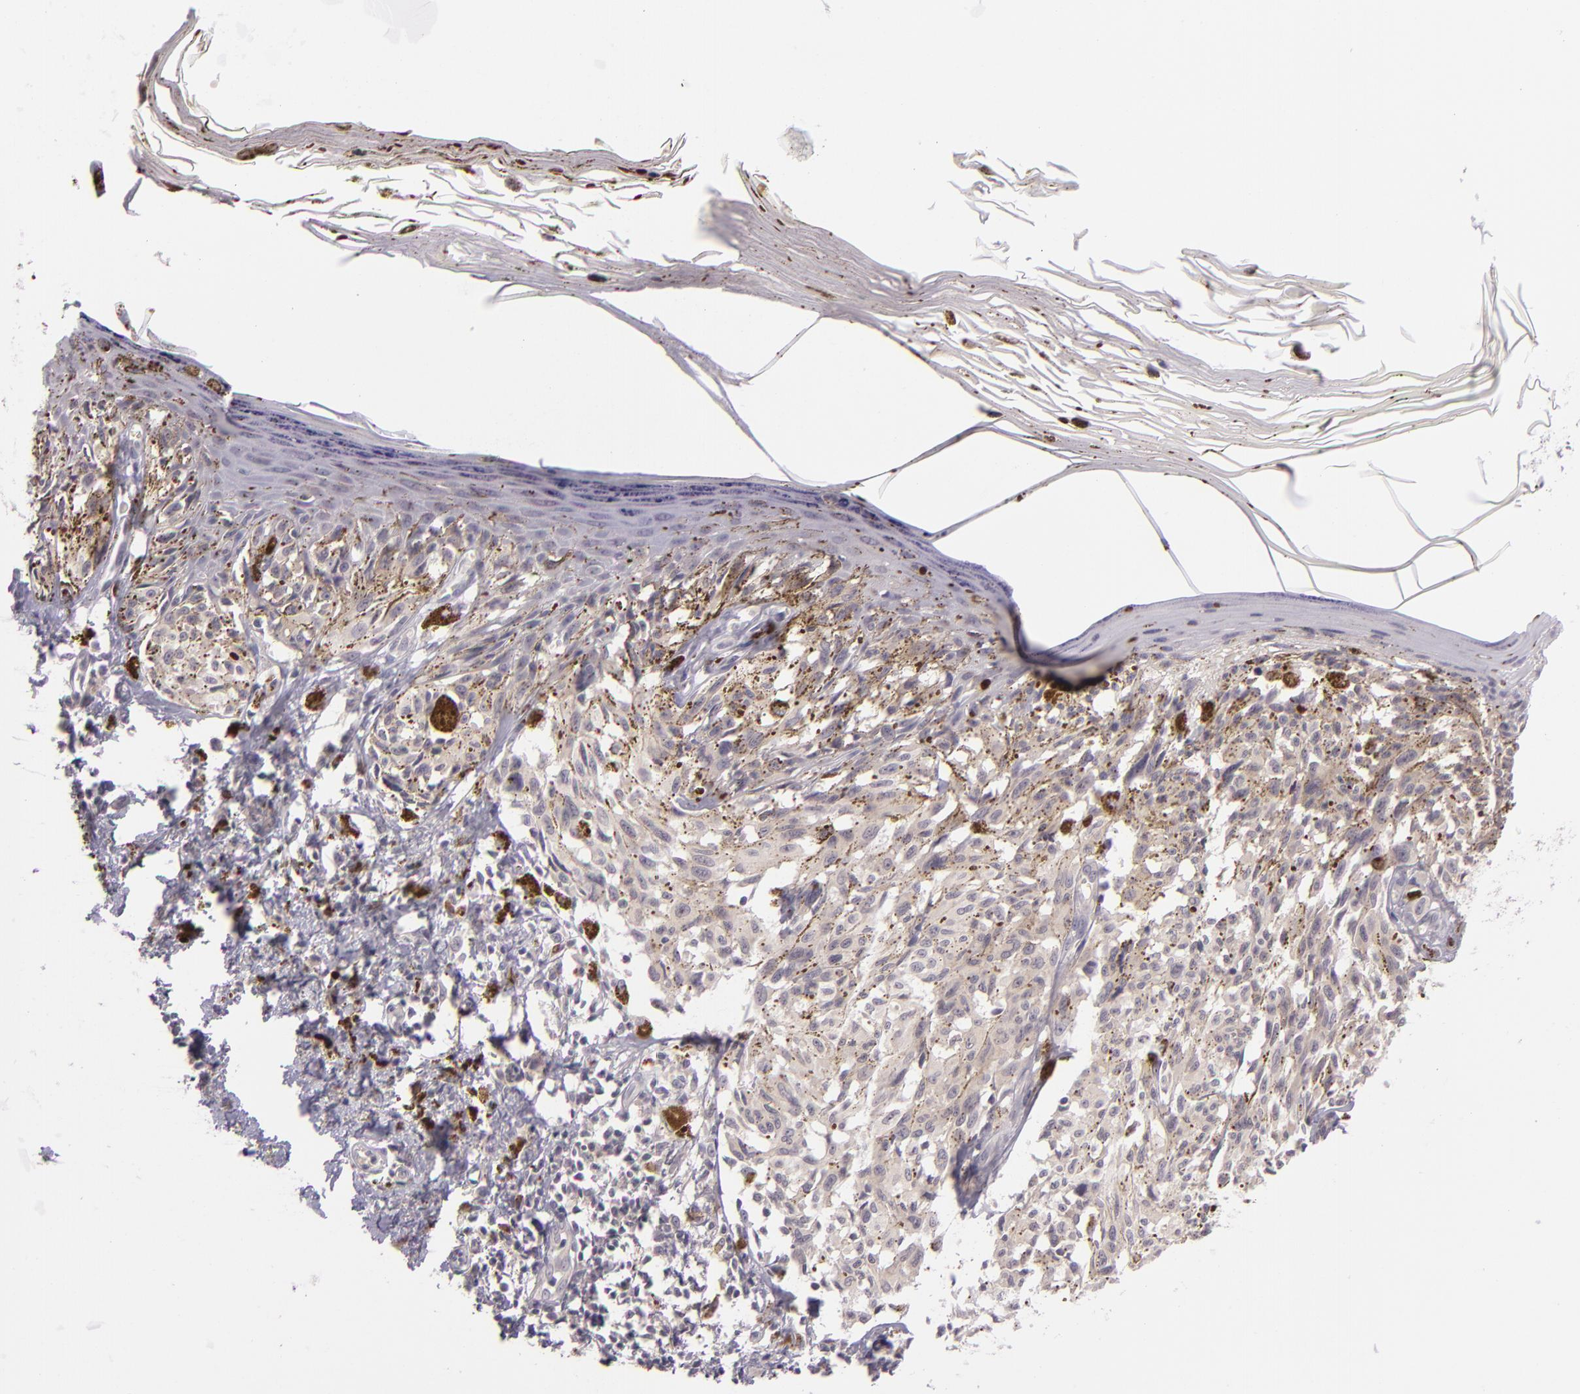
{"staining": {"intensity": "weak", "quantity": ">75%", "location": "cytoplasmic/membranous"}, "tissue": "melanoma", "cell_type": "Tumor cells", "image_type": "cancer", "snomed": [{"axis": "morphology", "description": "Malignant melanoma, NOS"}, {"axis": "topography", "description": "Skin"}], "caption": "IHC histopathology image of neoplastic tissue: human melanoma stained using immunohistochemistry demonstrates low levels of weak protein expression localized specifically in the cytoplasmic/membranous of tumor cells, appearing as a cytoplasmic/membranous brown color.", "gene": "DAG1", "patient": {"sex": "female", "age": 72}}